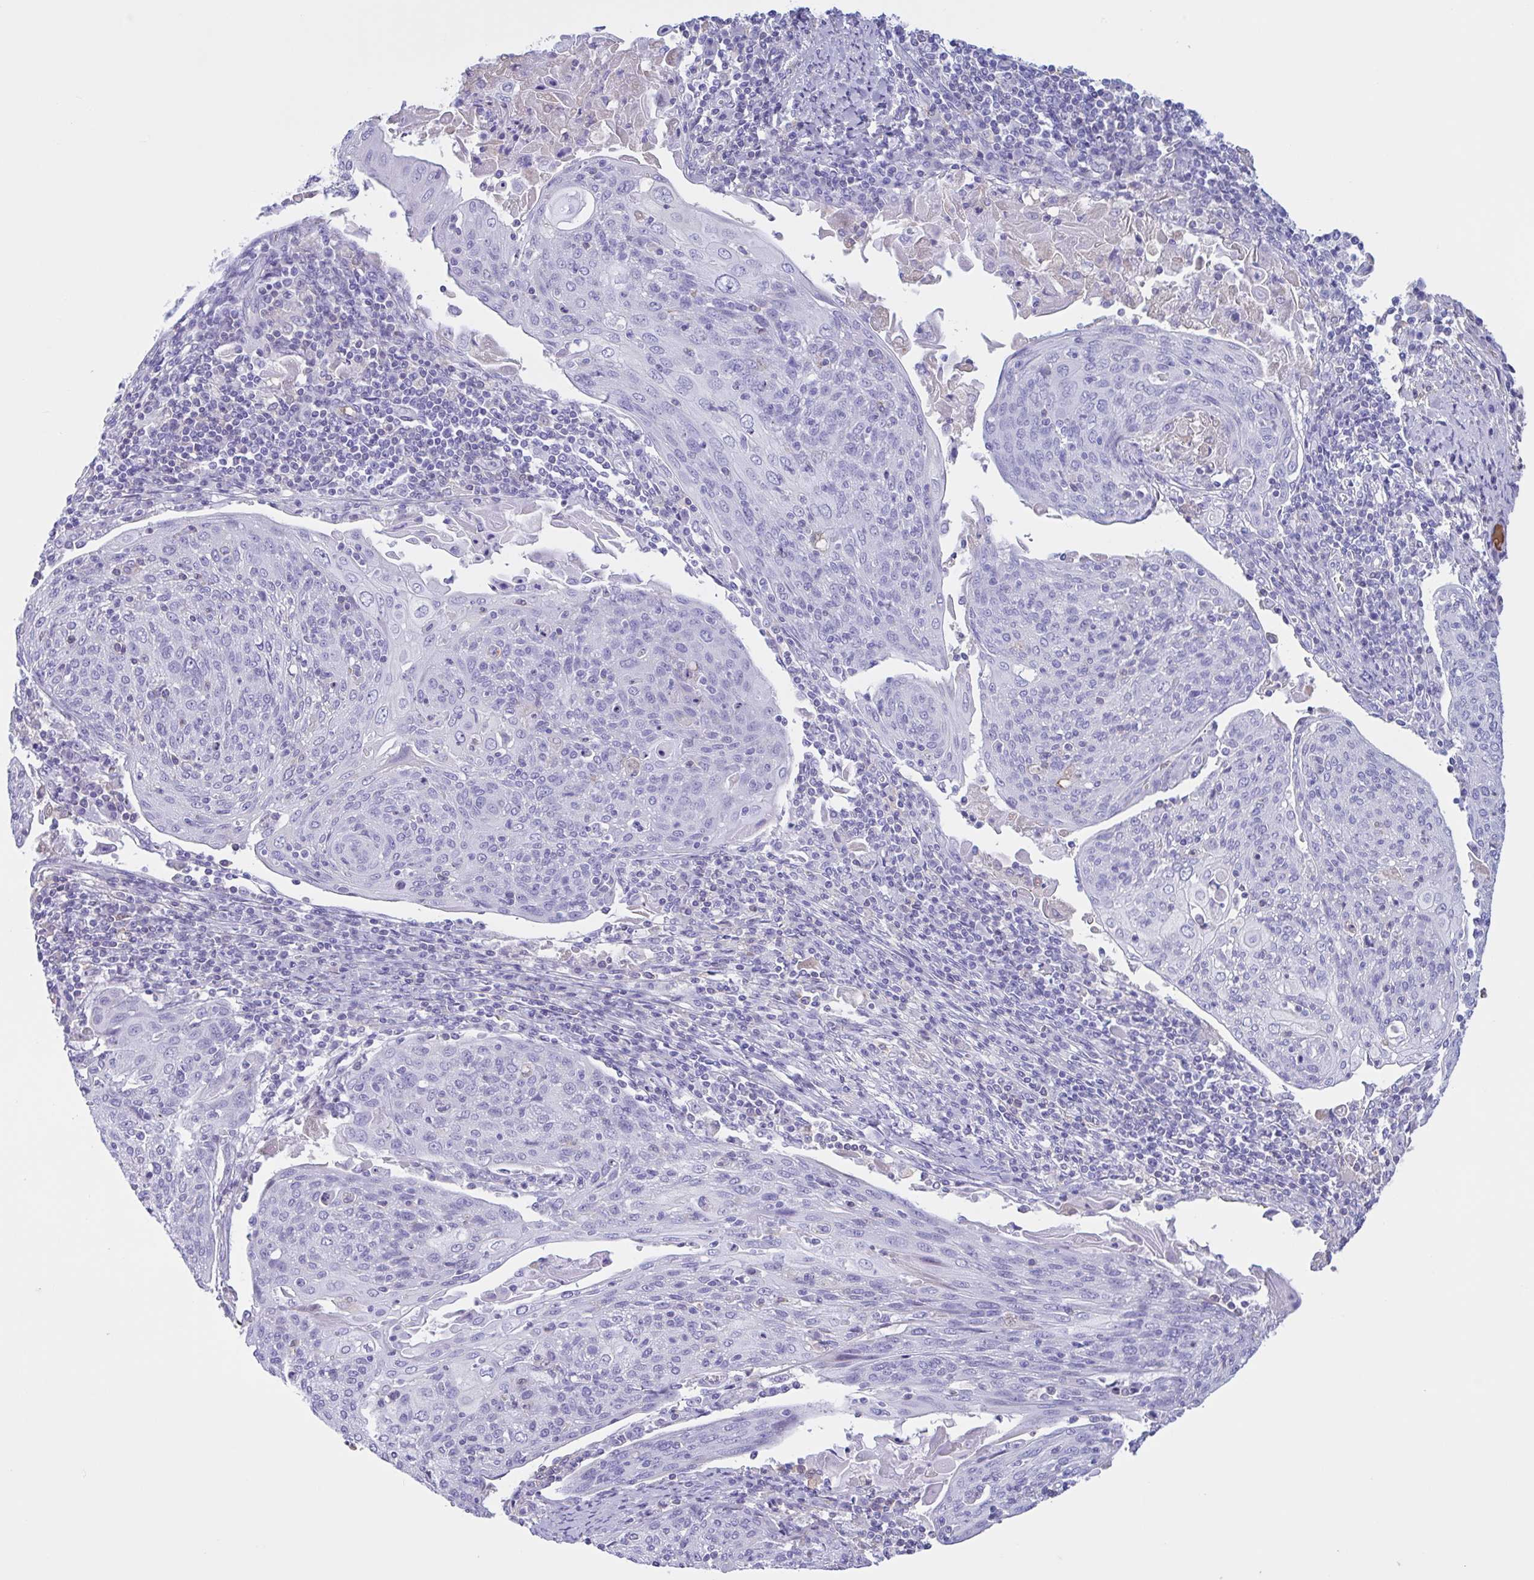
{"staining": {"intensity": "negative", "quantity": "none", "location": "none"}, "tissue": "cervical cancer", "cell_type": "Tumor cells", "image_type": "cancer", "snomed": [{"axis": "morphology", "description": "Squamous cell carcinoma, NOS"}, {"axis": "topography", "description": "Cervix"}], "caption": "Immunohistochemistry (IHC) histopathology image of cervical squamous cell carcinoma stained for a protein (brown), which reveals no positivity in tumor cells.", "gene": "LARGE2", "patient": {"sex": "female", "age": 67}}